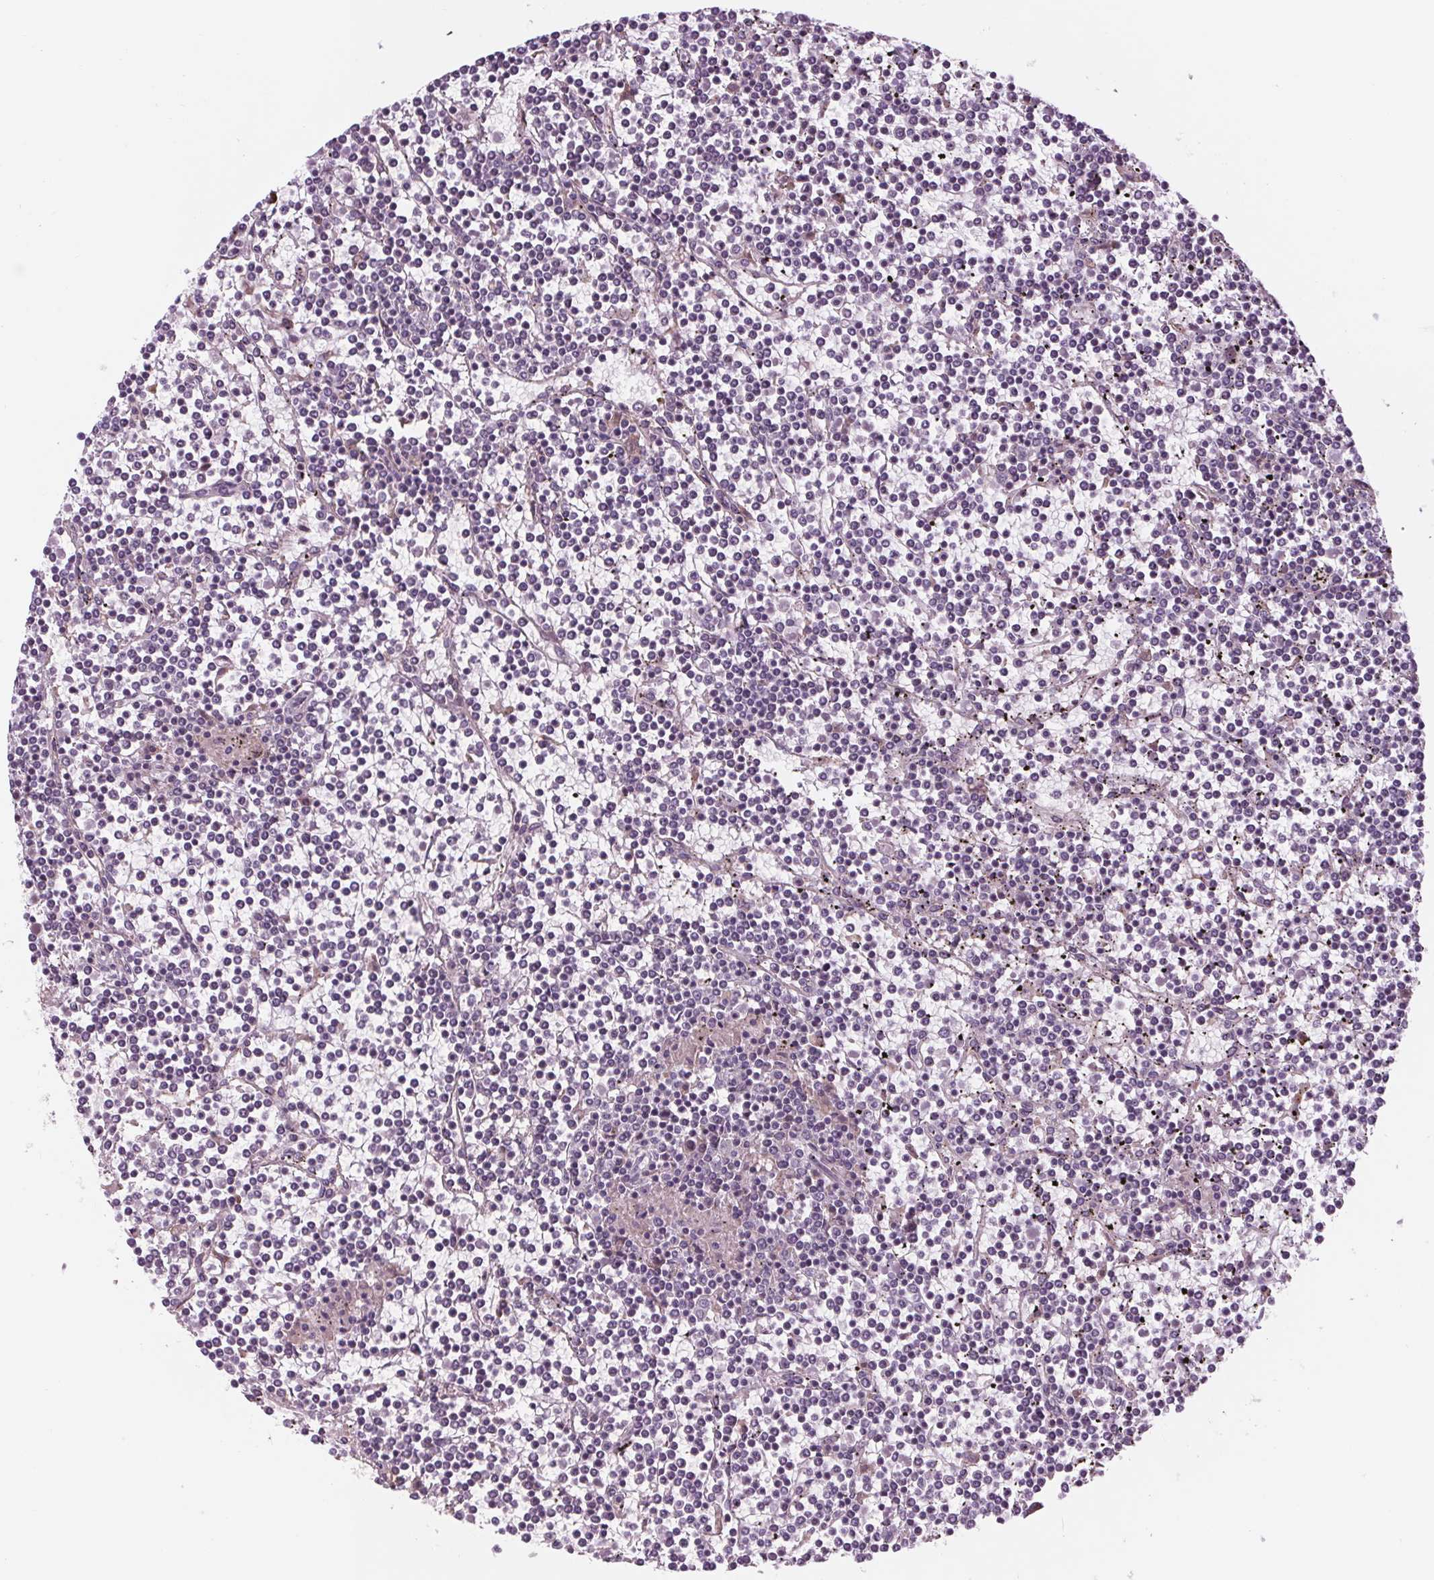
{"staining": {"intensity": "negative", "quantity": "none", "location": "none"}, "tissue": "lymphoma", "cell_type": "Tumor cells", "image_type": "cancer", "snomed": [{"axis": "morphology", "description": "Malignant lymphoma, non-Hodgkin's type, Low grade"}, {"axis": "topography", "description": "Spleen"}], "caption": "DAB (3,3'-diaminobenzidine) immunohistochemical staining of human lymphoma demonstrates no significant expression in tumor cells.", "gene": "SAMD5", "patient": {"sex": "female", "age": 19}}